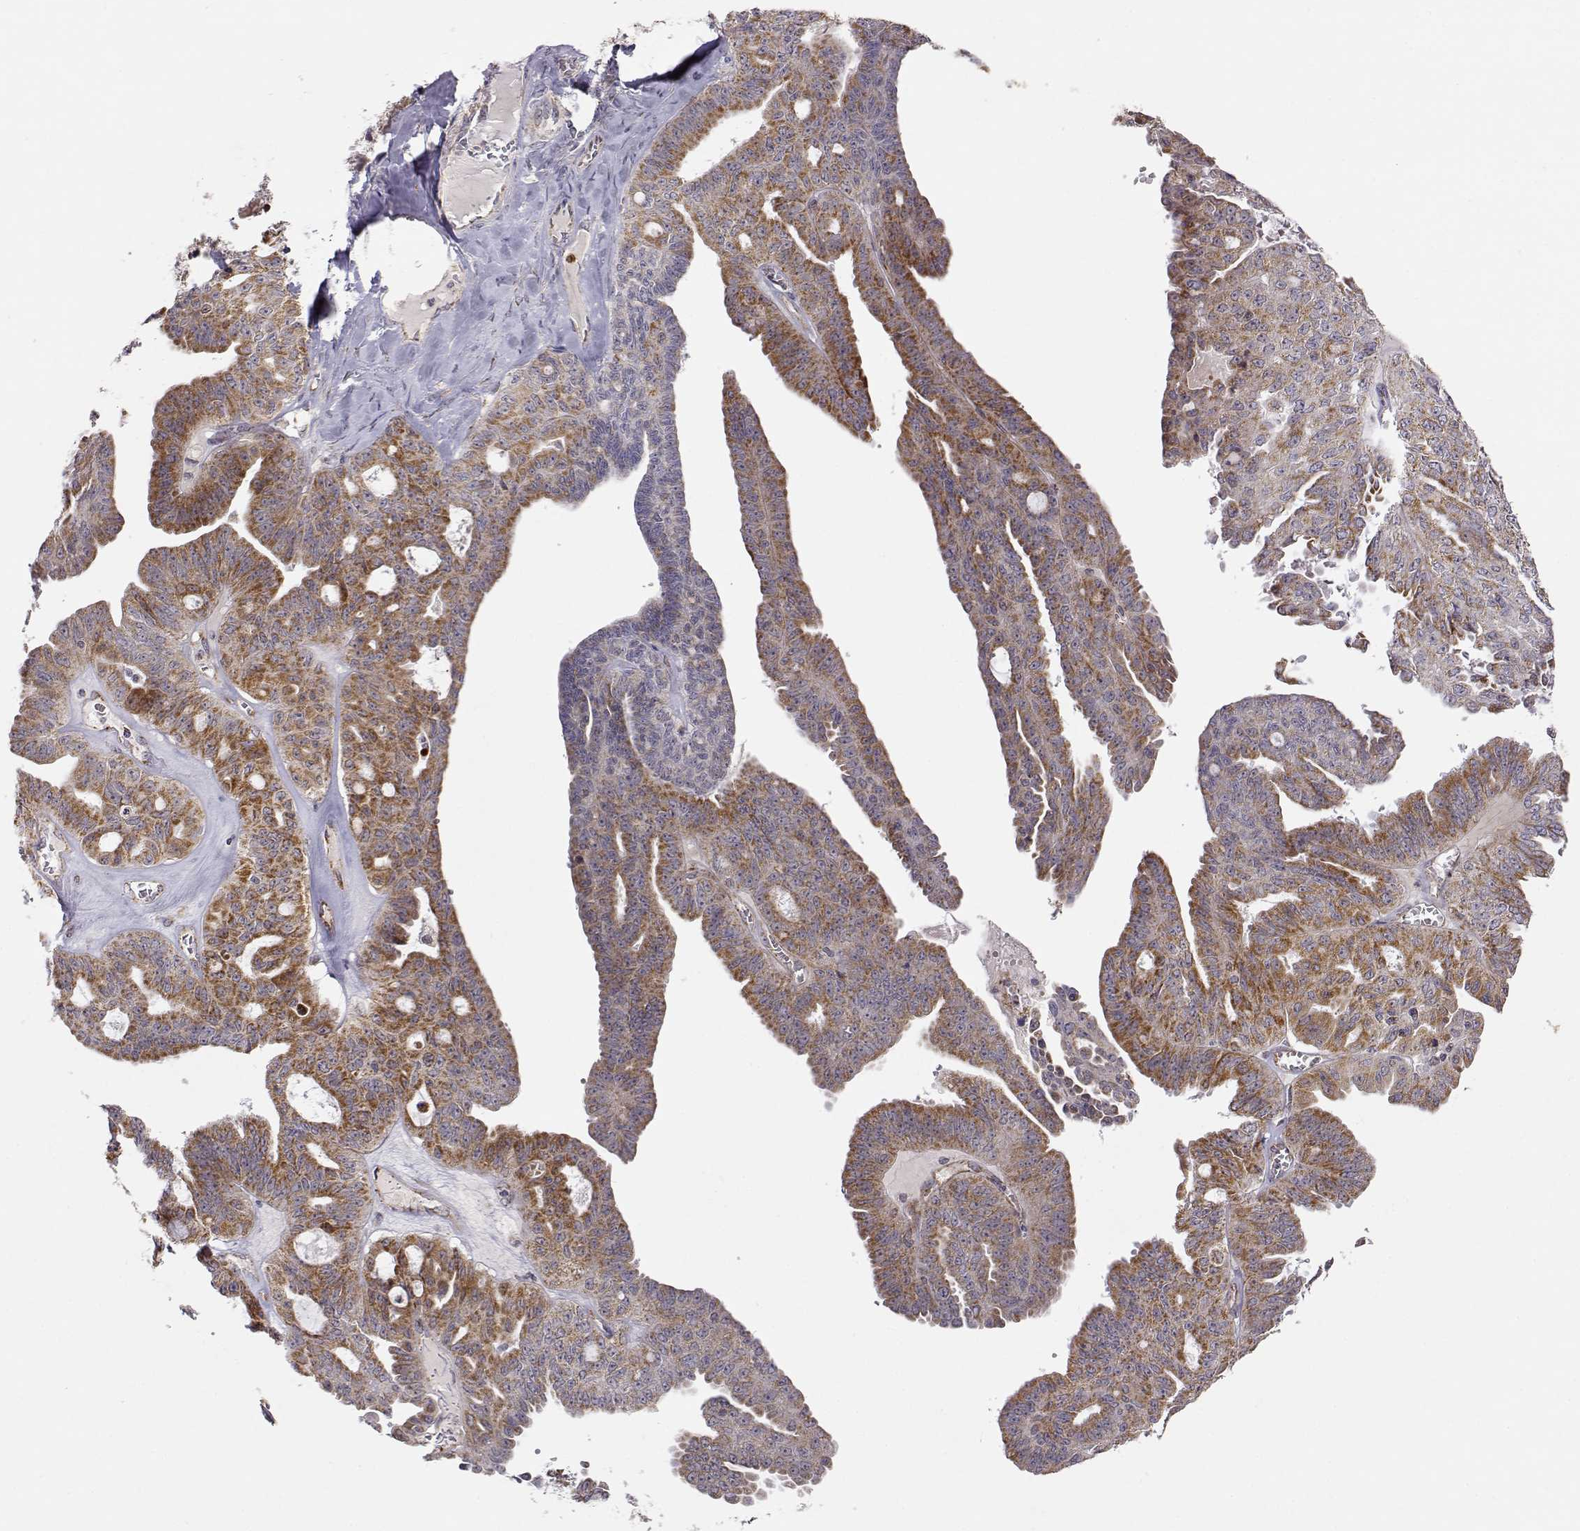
{"staining": {"intensity": "moderate", "quantity": "25%-75%", "location": "cytoplasmic/membranous"}, "tissue": "ovarian cancer", "cell_type": "Tumor cells", "image_type": "cancer", "snomed": [{"axis": "morphology", "description": "Cystadenocarcinoma, serous, NOS"}, {"axis": "topography", "description": "Ovary"}], "caption": "DAB (3,3'-diaminobenzidine) immunohistochemical staining of human ovarian cancer (serous cystadenocarcinoma) exhibits moderate cytoplasmic/membranous protein staining in about 25%-75% of tumor cells.", "gene": "EXOG", "patient": {"sex": "female", "age": 71}}